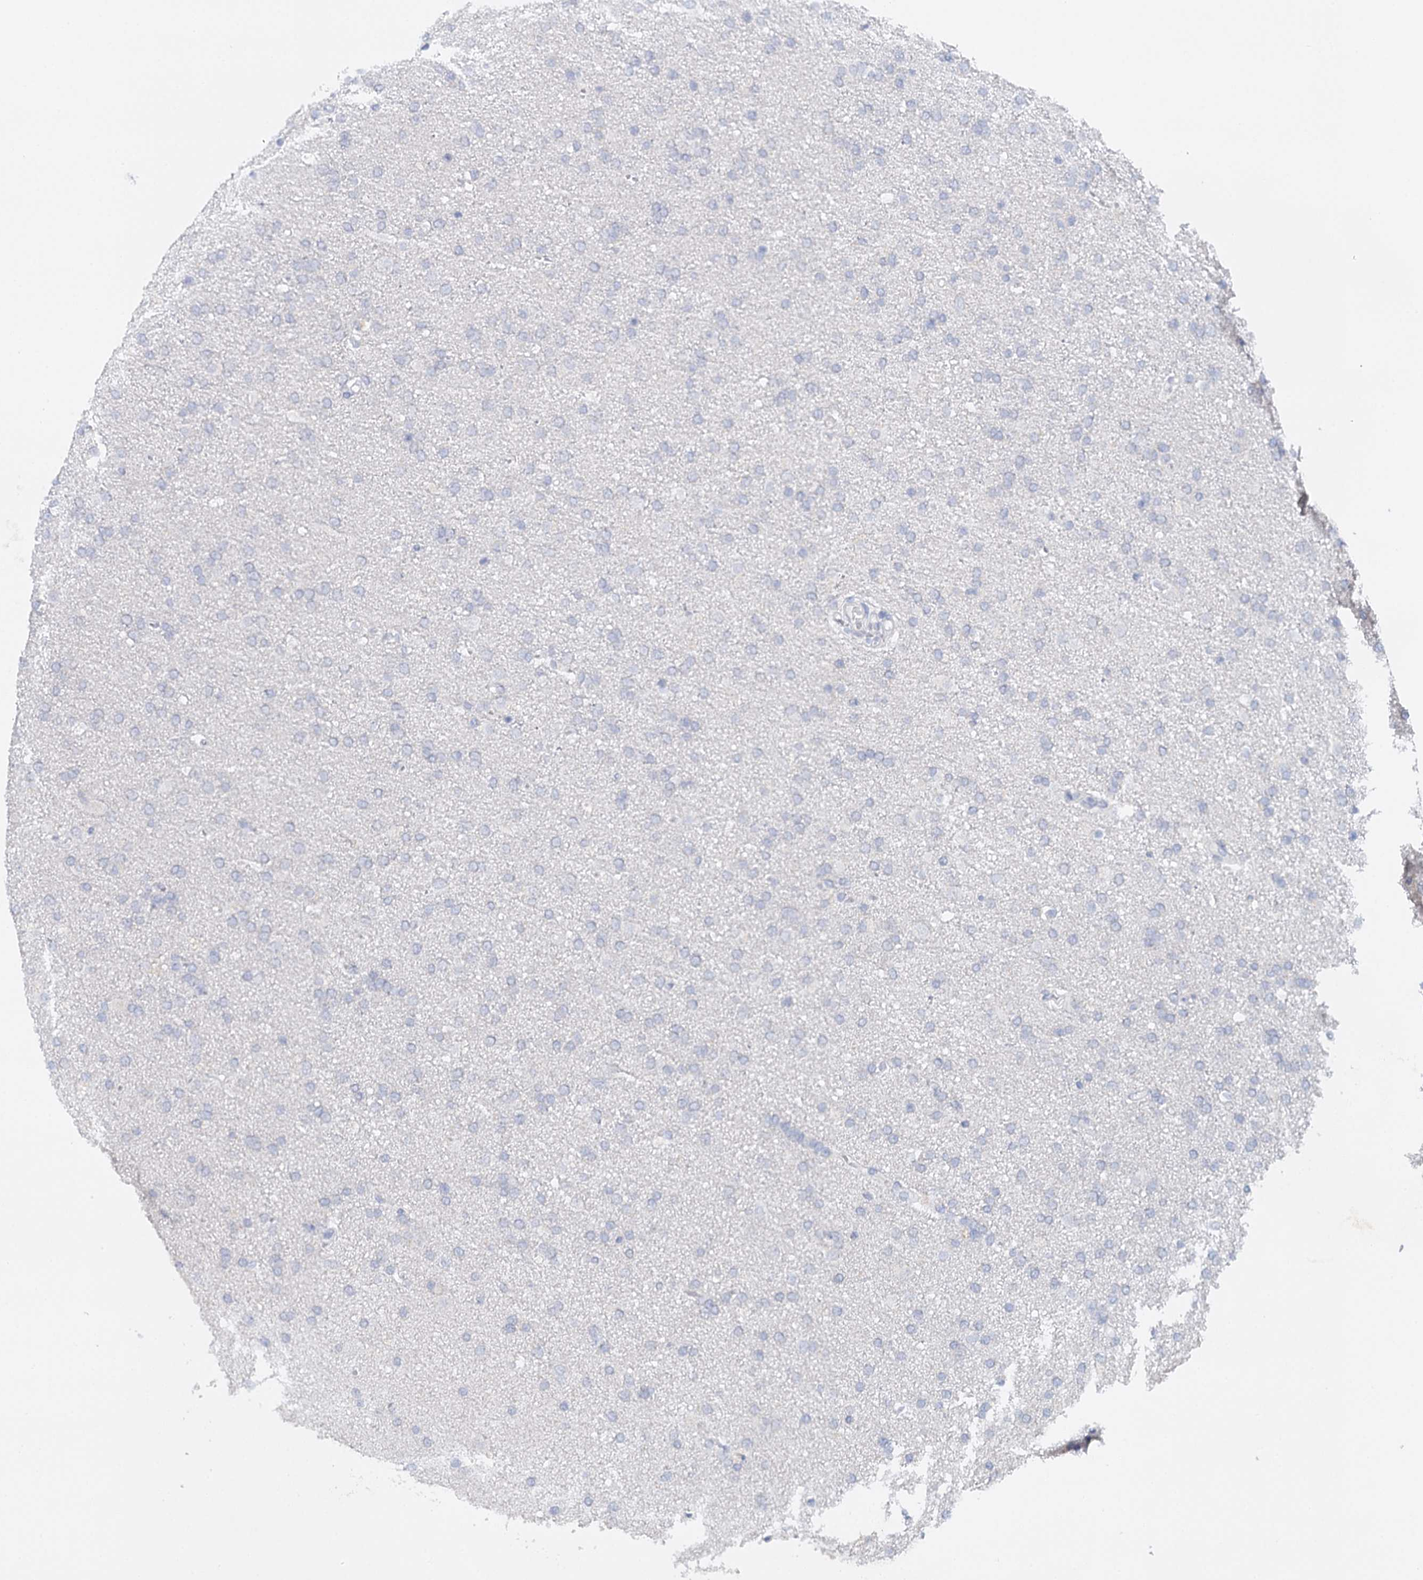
{"staining": {"intensity": "negative", "quantity": "none", "location": "none"}, "tissue": "glioma", "cell_type": "Tumor cells", "image_type": "cancer", "snomed": [{"axis": "morphology", "description": "Glioma, malignant, High grade"}, {"axis": "topography", "description": "Brain"}], "caption": "Immunohistochemical staining of glioma shows no significant staining in tumor cells. (Immunohistochemistry, brightfield microscopy, high magnification).", "gene": "TP53", "patient": {"sex": "male", "age": 72}}